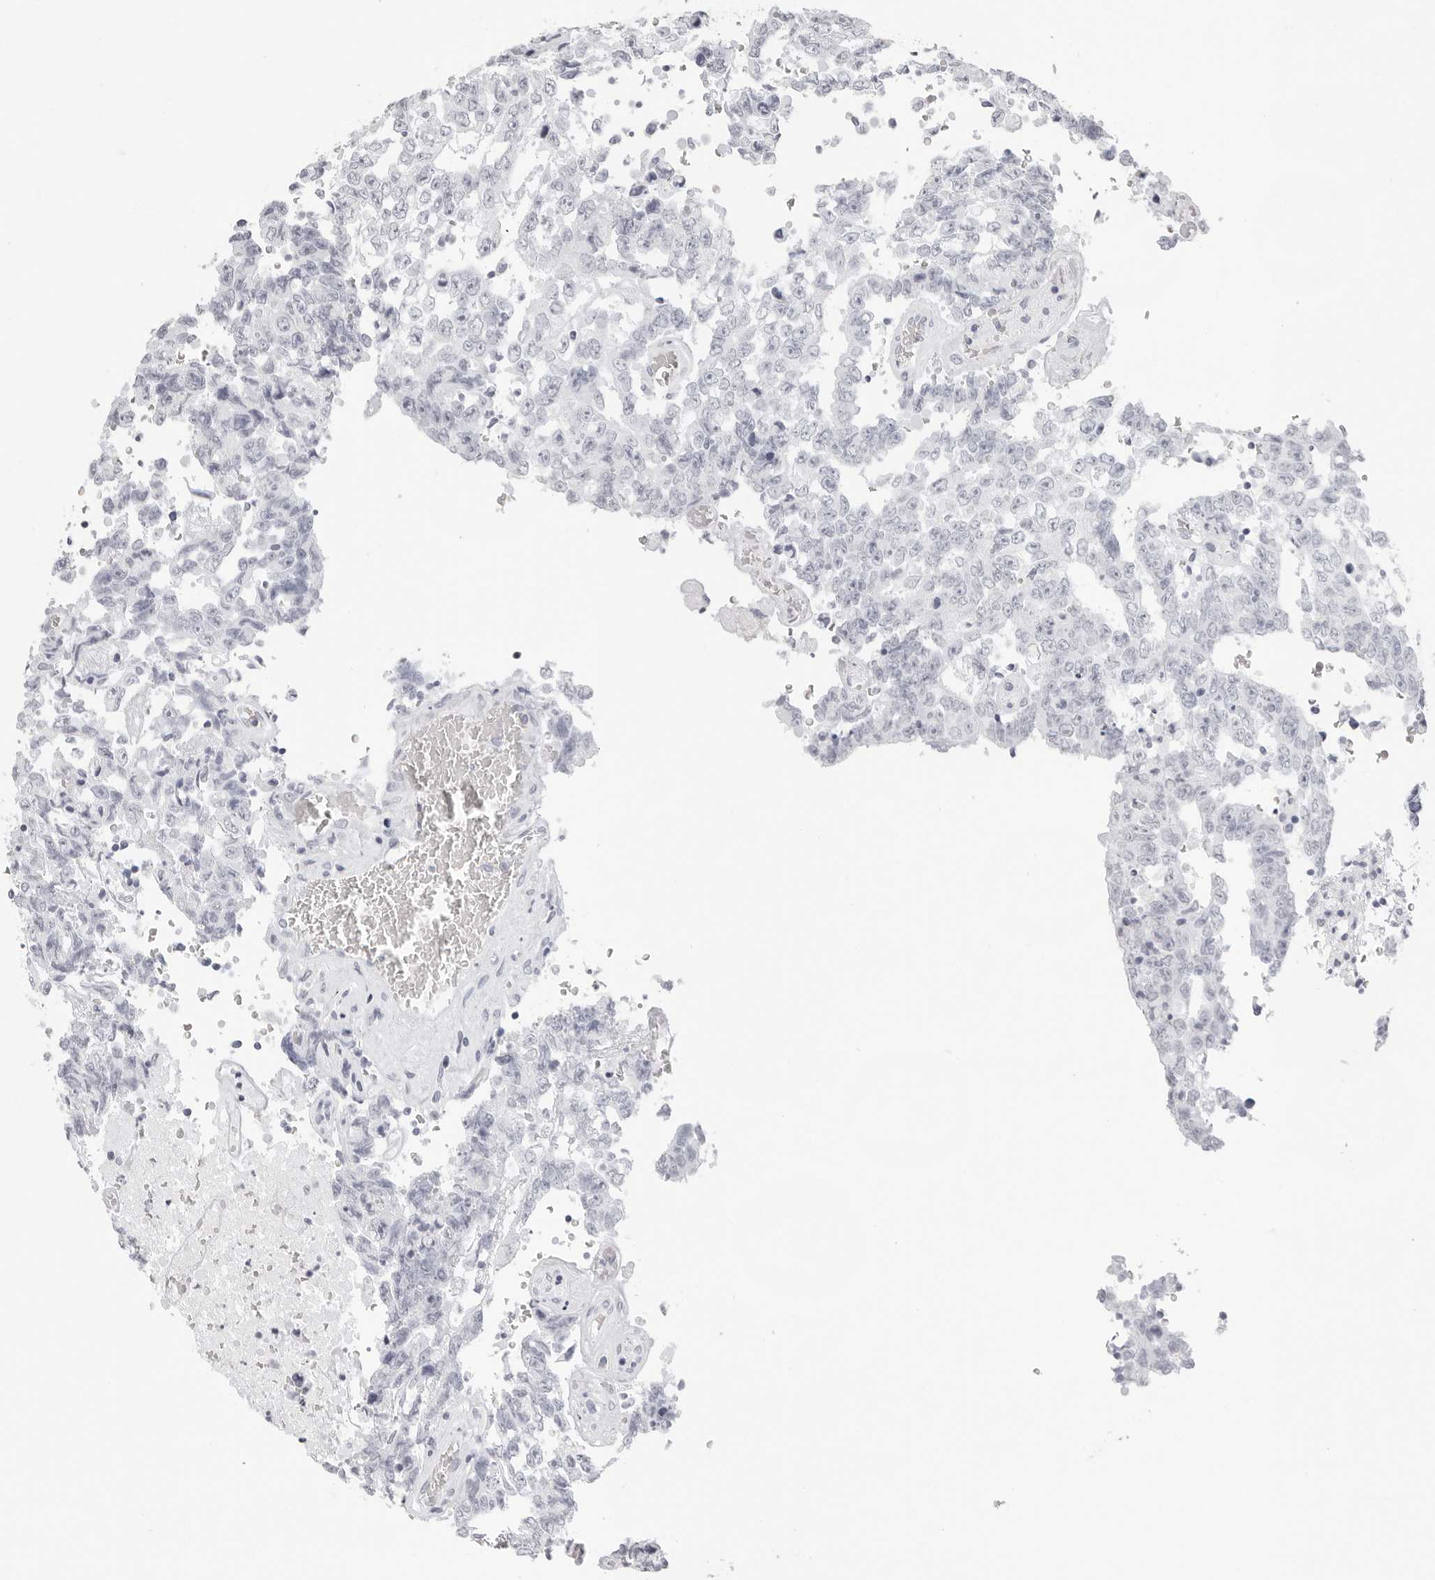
{"staining": {"intensity": "negative", "quantity": "none", "location": "none"}, "tissue": "testis cancer", "cell_type": "Tumor cells", "image_type": "cancer", "snomed": [{"axis": "morphology", "description": "Carcinoma, Embryonal, NOS"}, {"axis": "topography", "description": "Testis"}], "caption": "DAB (3,3'-diaminobenzidine) immunohistochemical staining of human testis embryonal carcinoma reveals no significant positivity in tumor cells.", "gene": "CST5", "patient": {"sex": "male", "age": 26}}